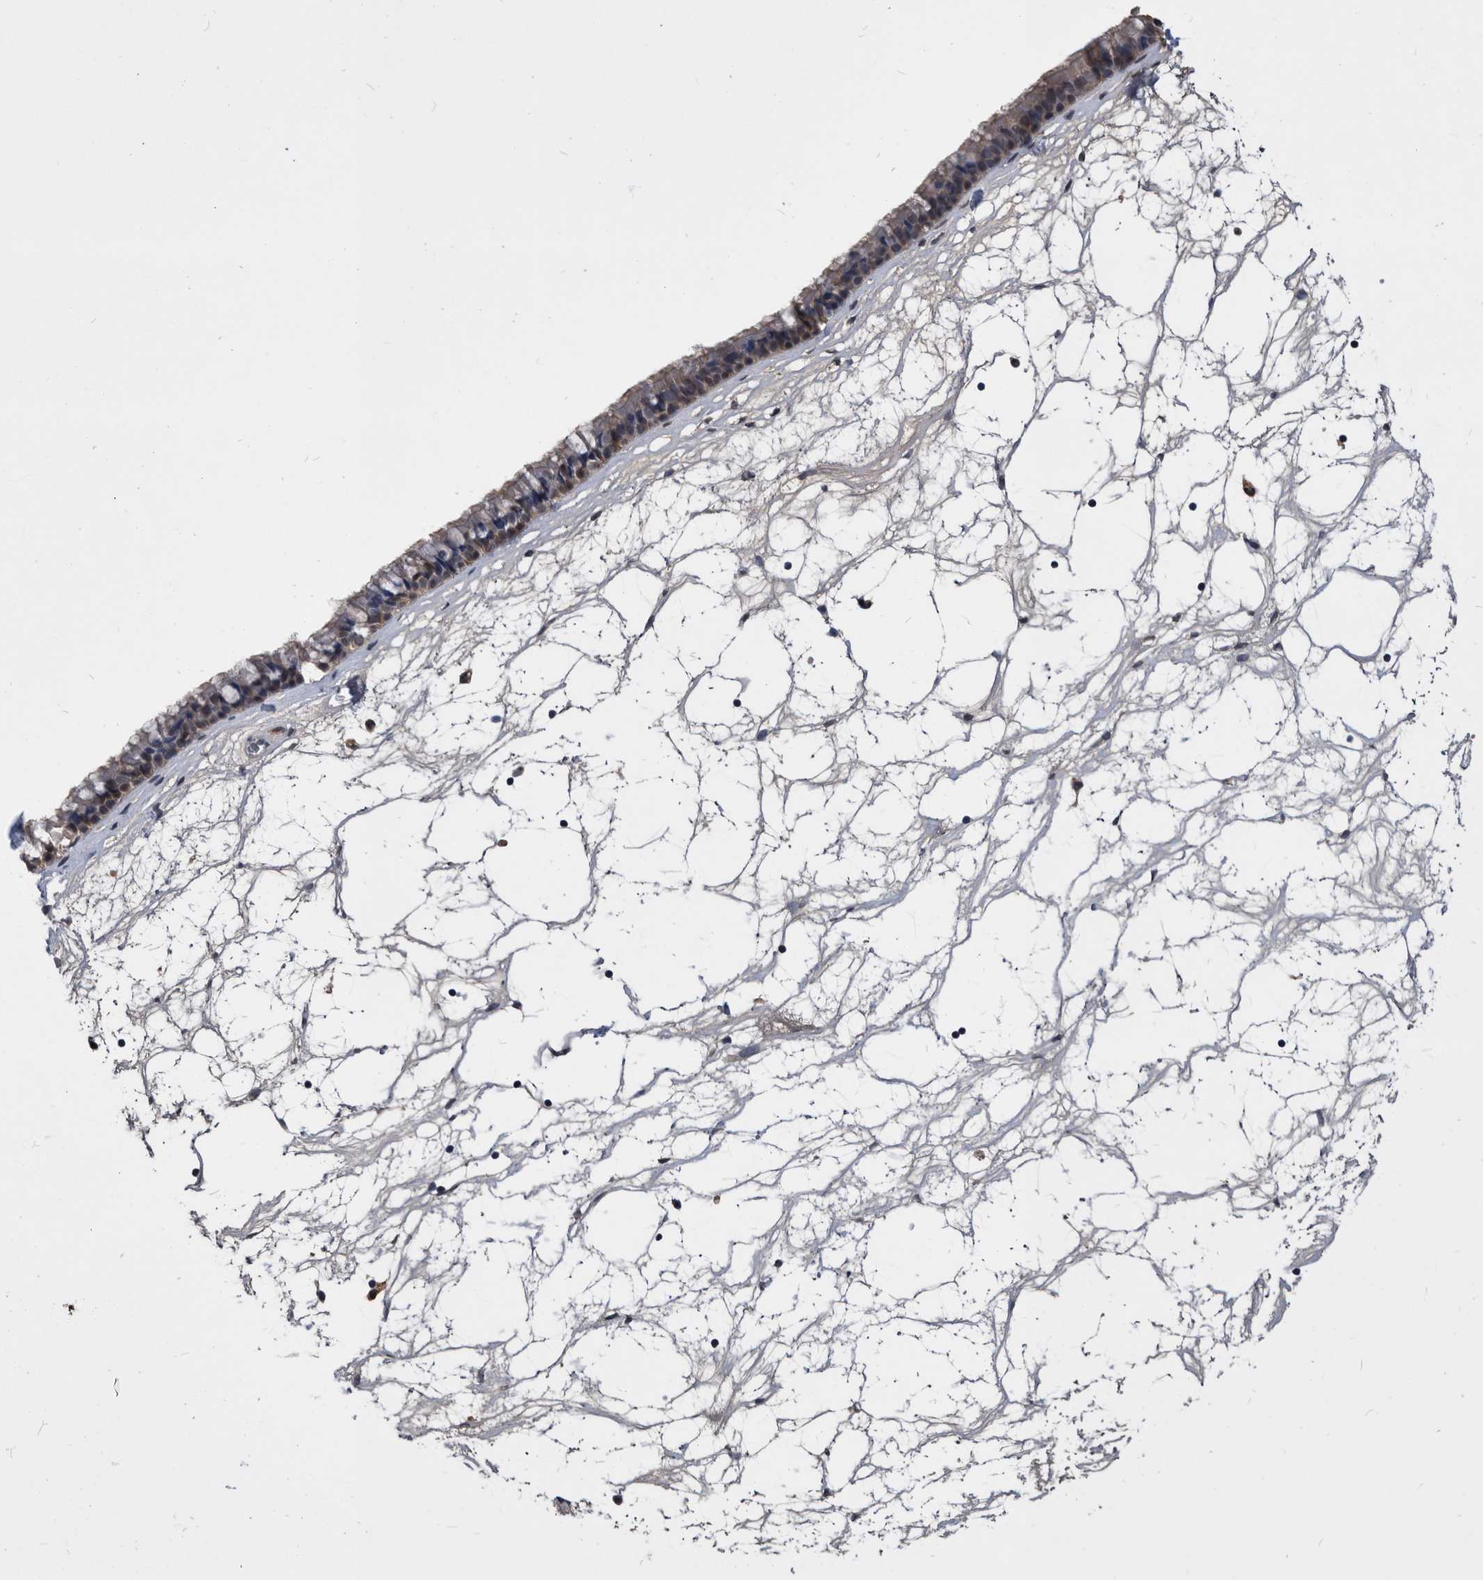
{"staining": {"intensity": "weak", "quantity": "<25%", "location": "cytoplasmic/membranous"}, "tissue": "nasopharynx", "cell_type": "Respiratory epithelial cells", "image_type": "normal", "snomed": [{"axis": "morphology", "description": "Normal tissue, NOS"}, {"axis": "topography", "description": "Nasopharynx"}], "caption": "Nasopharynx stained for a protein using IHC displays no positivity respiratory epithelial cells.", "gene": "PDXK", "patient": {"sex": "male", "age": 64}}